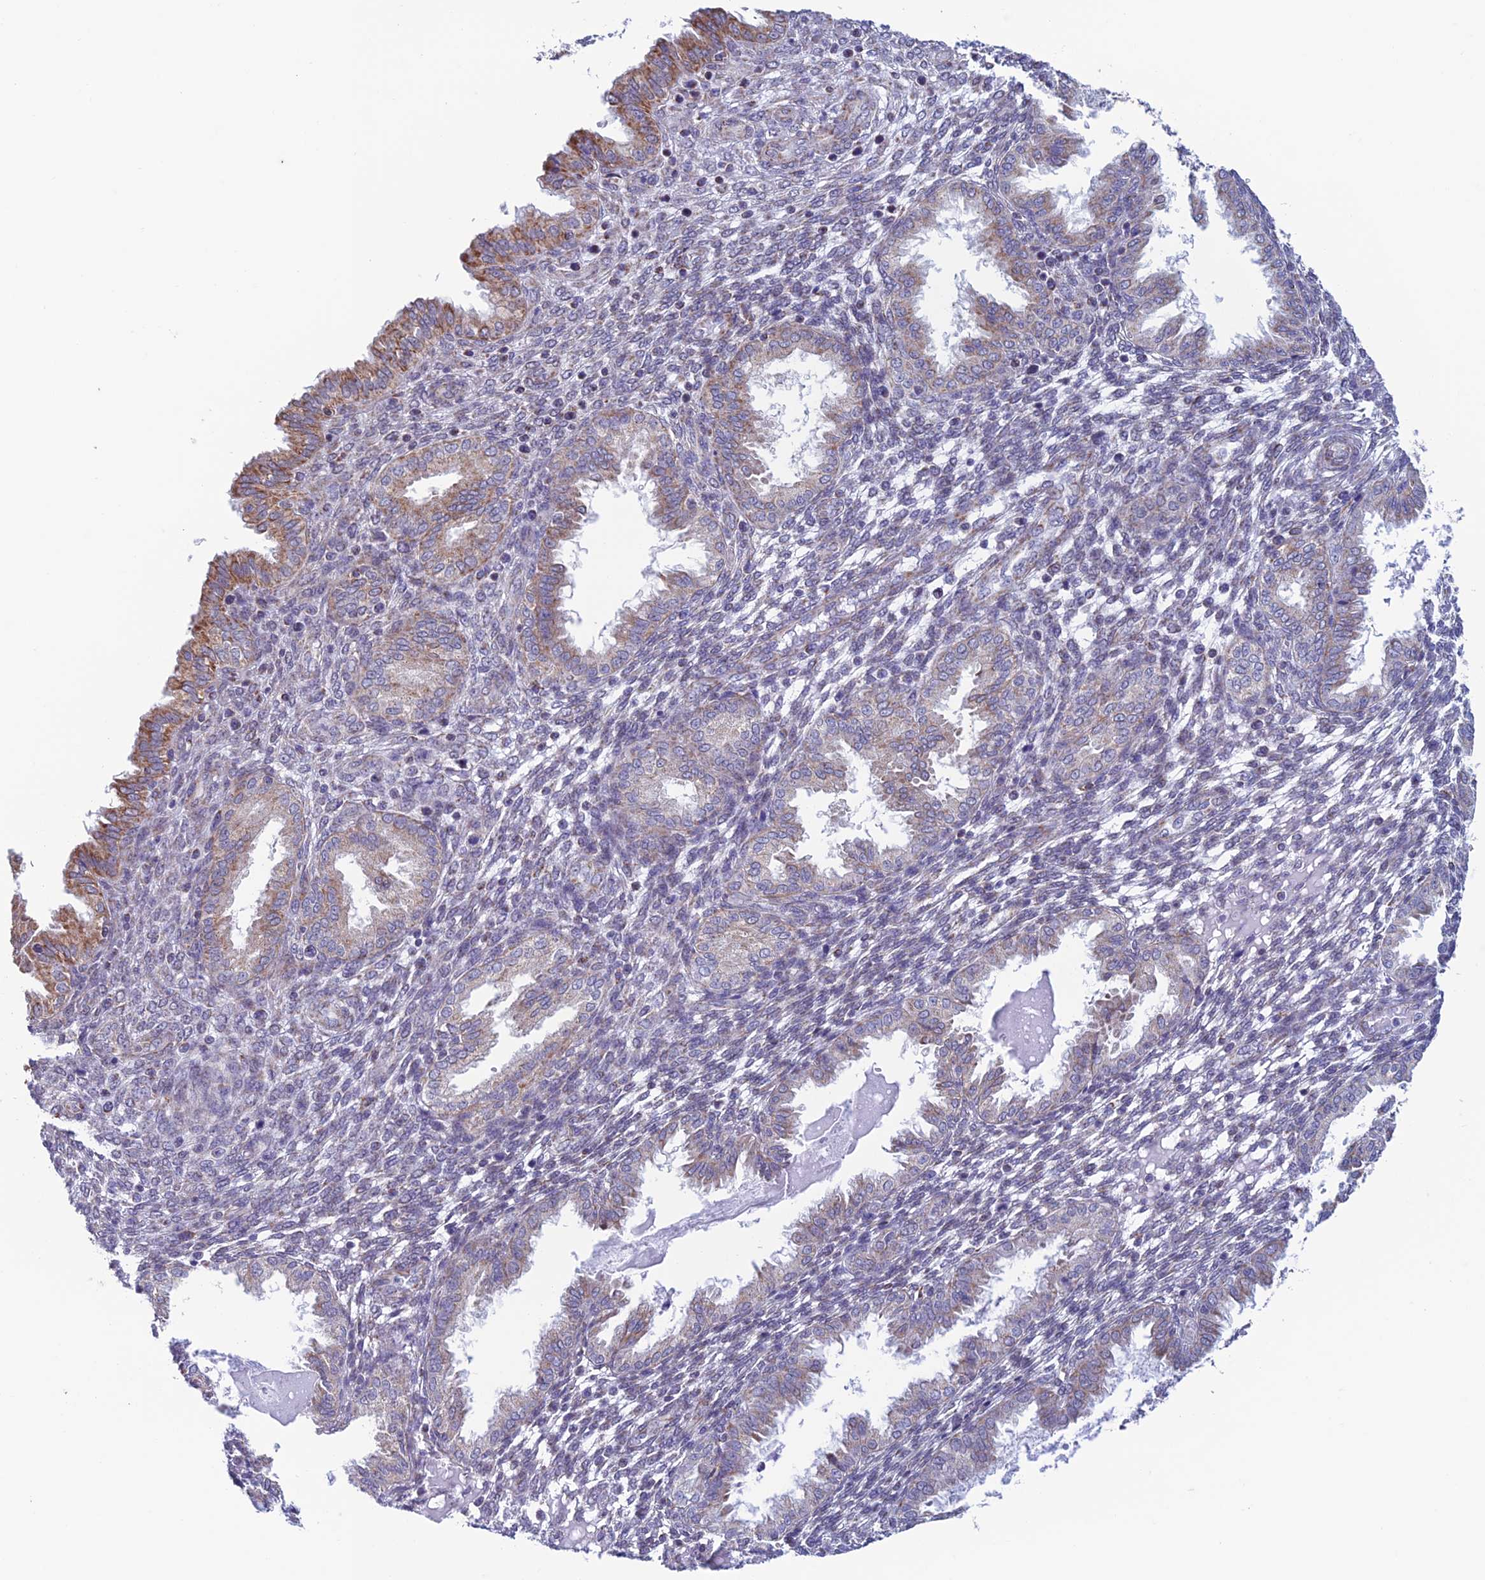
{"staining": {"intensity": "negative", "quantity": "none", "location": "none"}, "tissue": "endometrium", "cell_type": "Cells in endometrial stroma", "image_type": "normal", "snomed": [{"axis": "morphology", "description": "Normal tissue, NOS"}, {"axis": "topography", "description": "Endometrium"}], "caption": "Endometrium stained for a protein using immunohistochemistry reveals no expression cells in endometrial stroma.", "gene": "ZNG1A", "patient": {"sex": "female", "age": 33}}